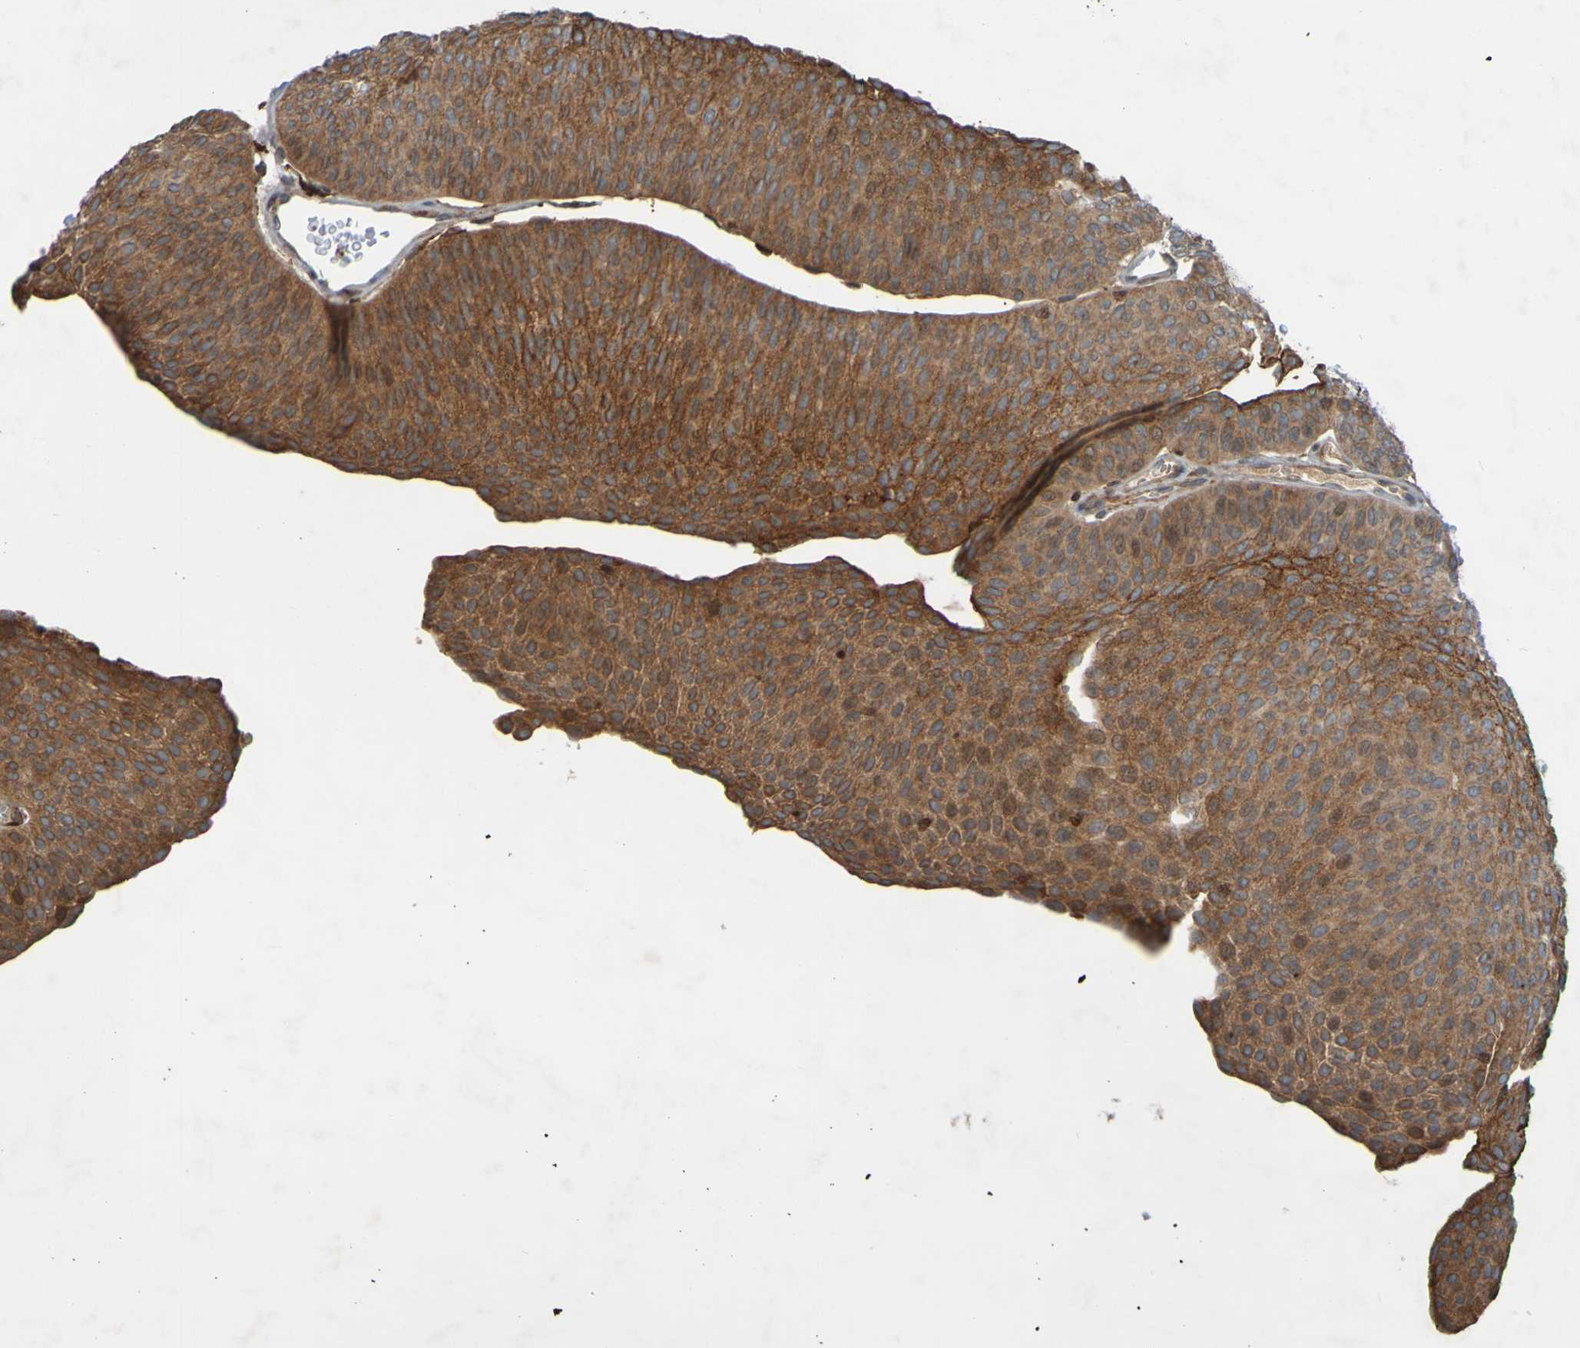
{"staining": {"intensity": "moderate", "quantity": ">75%", "location": "cytoplasmic/membranous"}, "tissue": "urothelial cancer", "cell_type": "Tumor cells", "image_type": "cancer", "snomed": [{"axis": "morphology", "description": "Urothelial carcinoma, Low grade"}, {"axis": "topography", "description": "Urinary bladder"}], "caption": "Tumor cells demonstrate medium levels of moderate cytoplasmic/membranous staining in approximately >75% of cells in human low-grade urothelial carcinoma.", "gene": "GUCY1A1", "patient": {"sex": "female", "age": 60}}